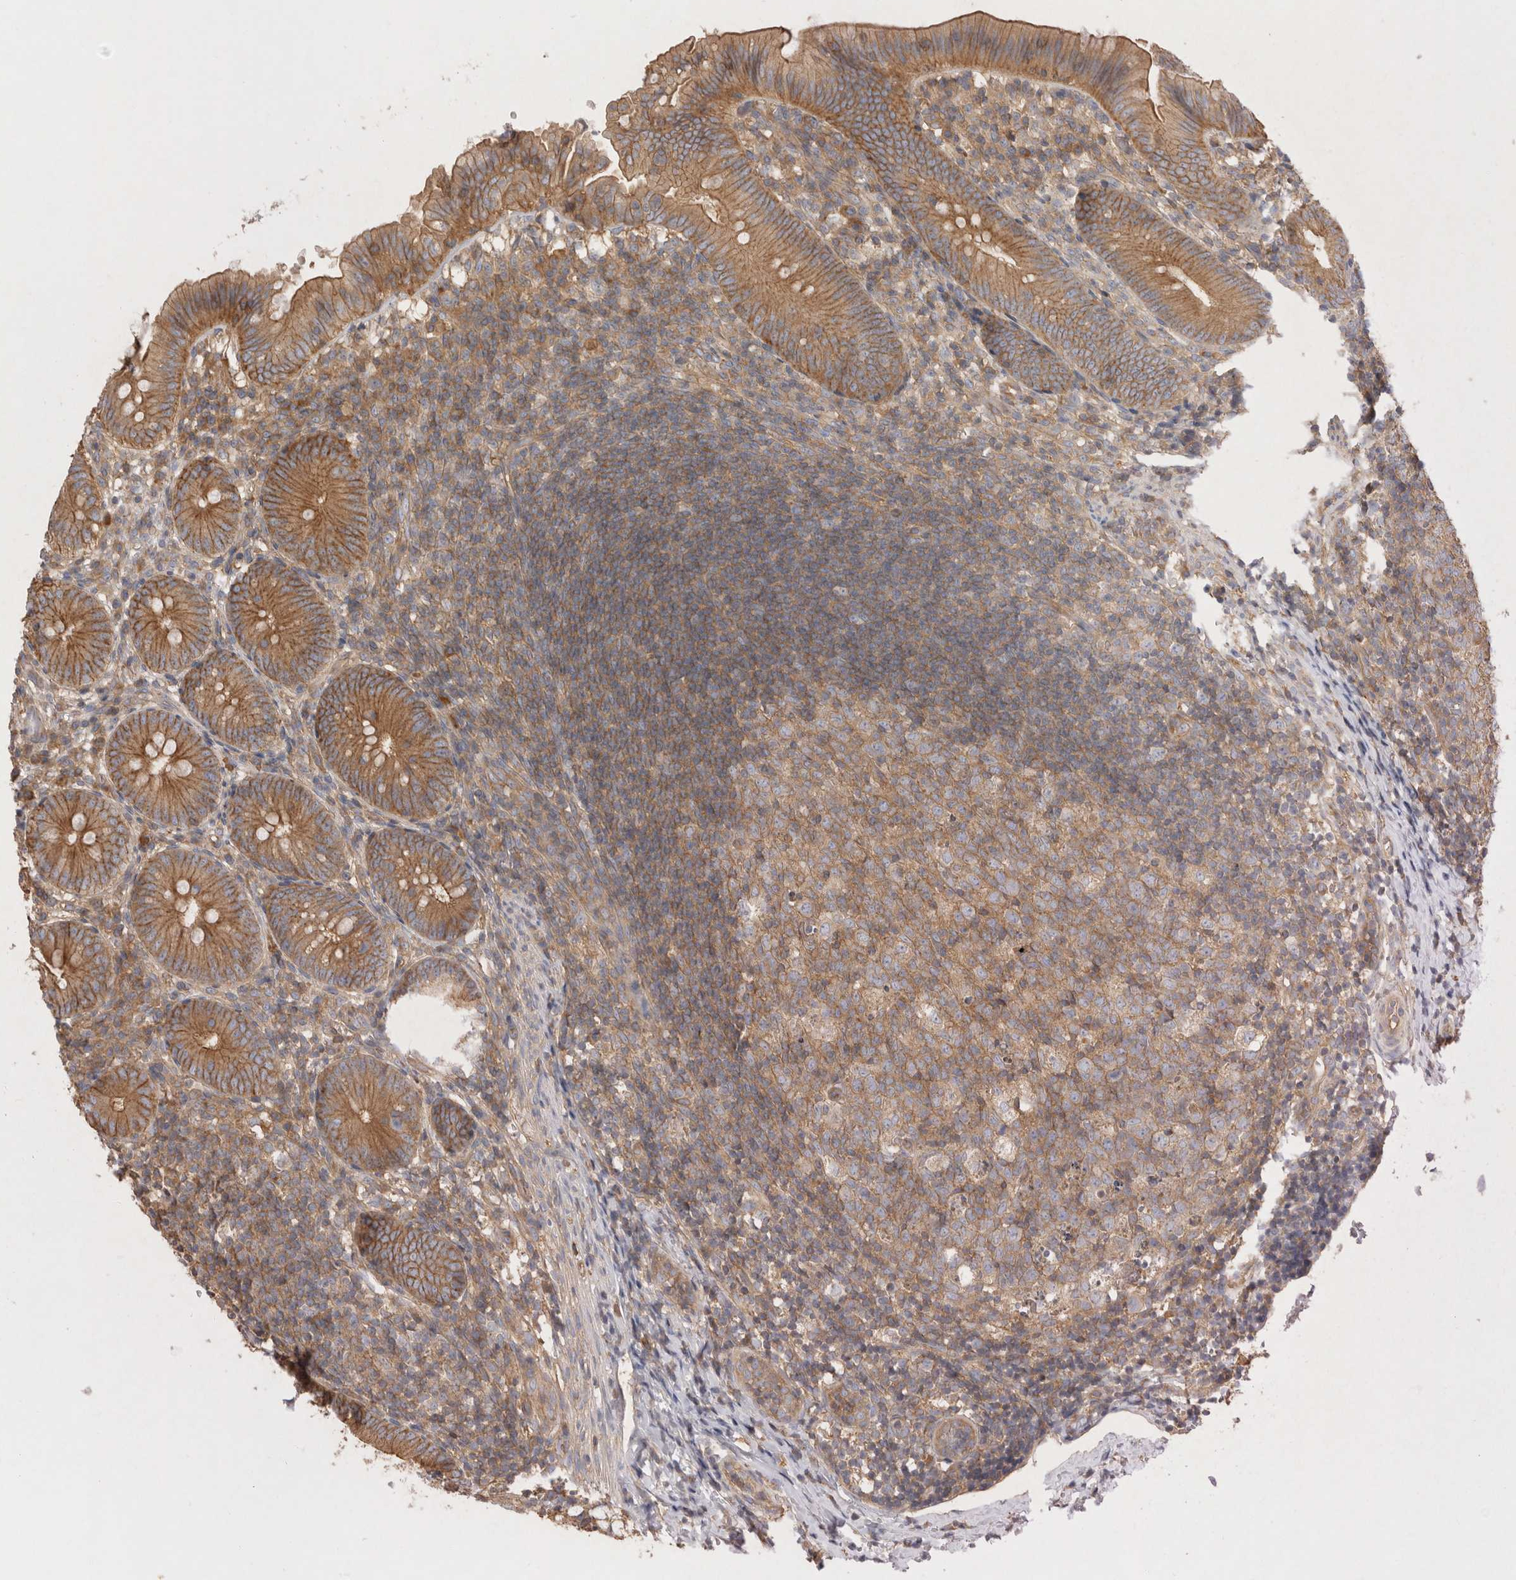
{"staining": {"intensity": "moderate", "quantity": ">75%", "location": "cytoplasmic/membranous"}, "tissue": "appendix", "cell_type": "Glandular cells", "image_type": "normal", "snomed": [{"axis": "morphology", "description": "Normal tissue, NOS"}, {"axis": "topography", "description": "Appendix"}], "caption": "The histopathology image exhibits a brown stain indicating the presence of a protein in the cytoplasmic/membranous of glandular cells in appendix.", "gene": "CHMP6", "patient": {"sex": "male", "age": 1}}